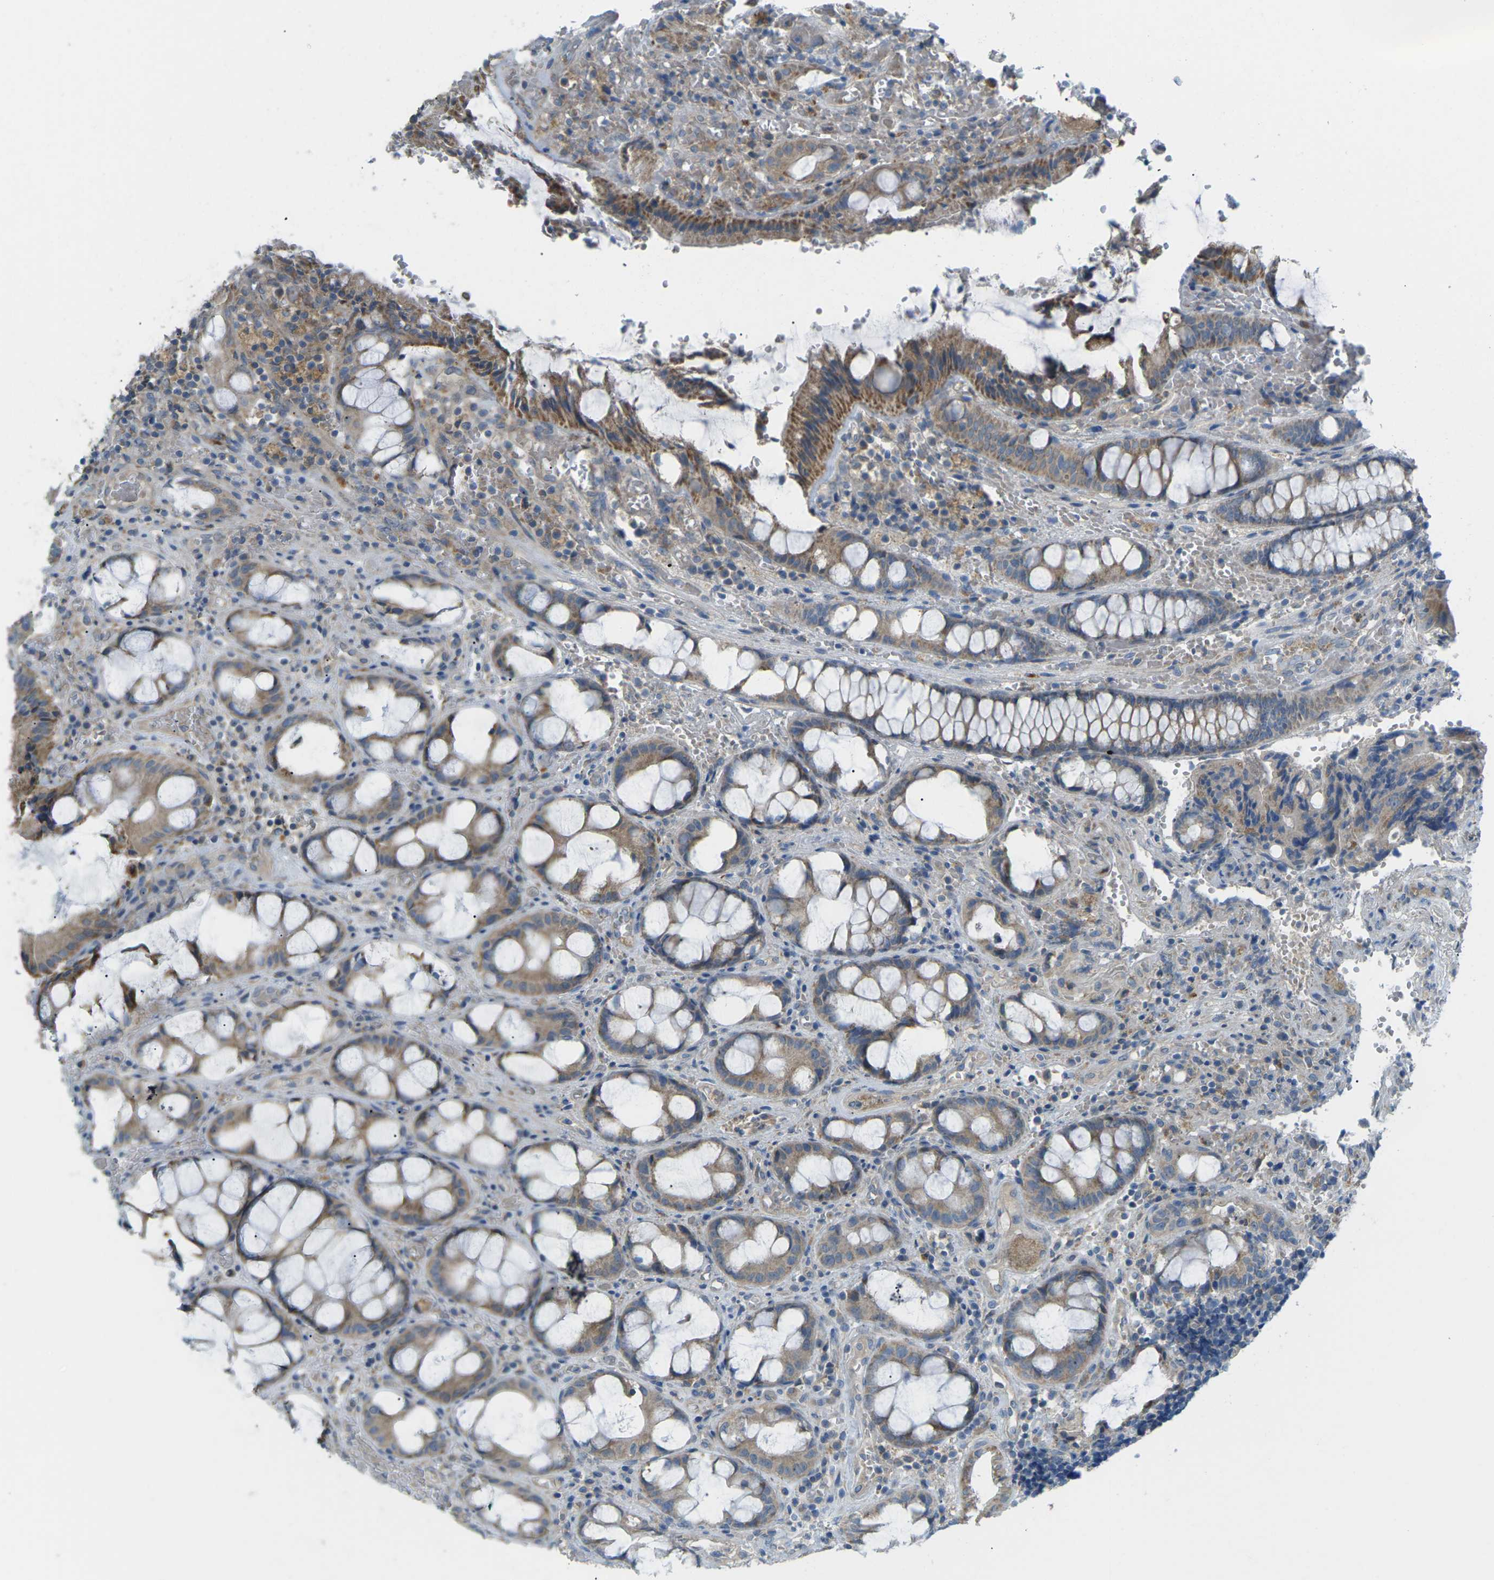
{"staining": {"intensity": "weak", "quantity": ">75%", "location": "cytoplasmic/membranous"}, "tissue": "colorectal cancer", "cell_type": "Tumor cells", "image_type": "cancer", "snomed": [{"axis": "morphology", "description": "Adenocarcinoma, NOS"}, {"axis": "topography", "description": "Colon"}], "caption": "A brown stain shows weak cytoplasmic/membranous staining of a protein in adenocarcinoma (colorectal) tumor cells.", "gene": "MYLK4", "patient": {"sex": "female", "age": 57}}